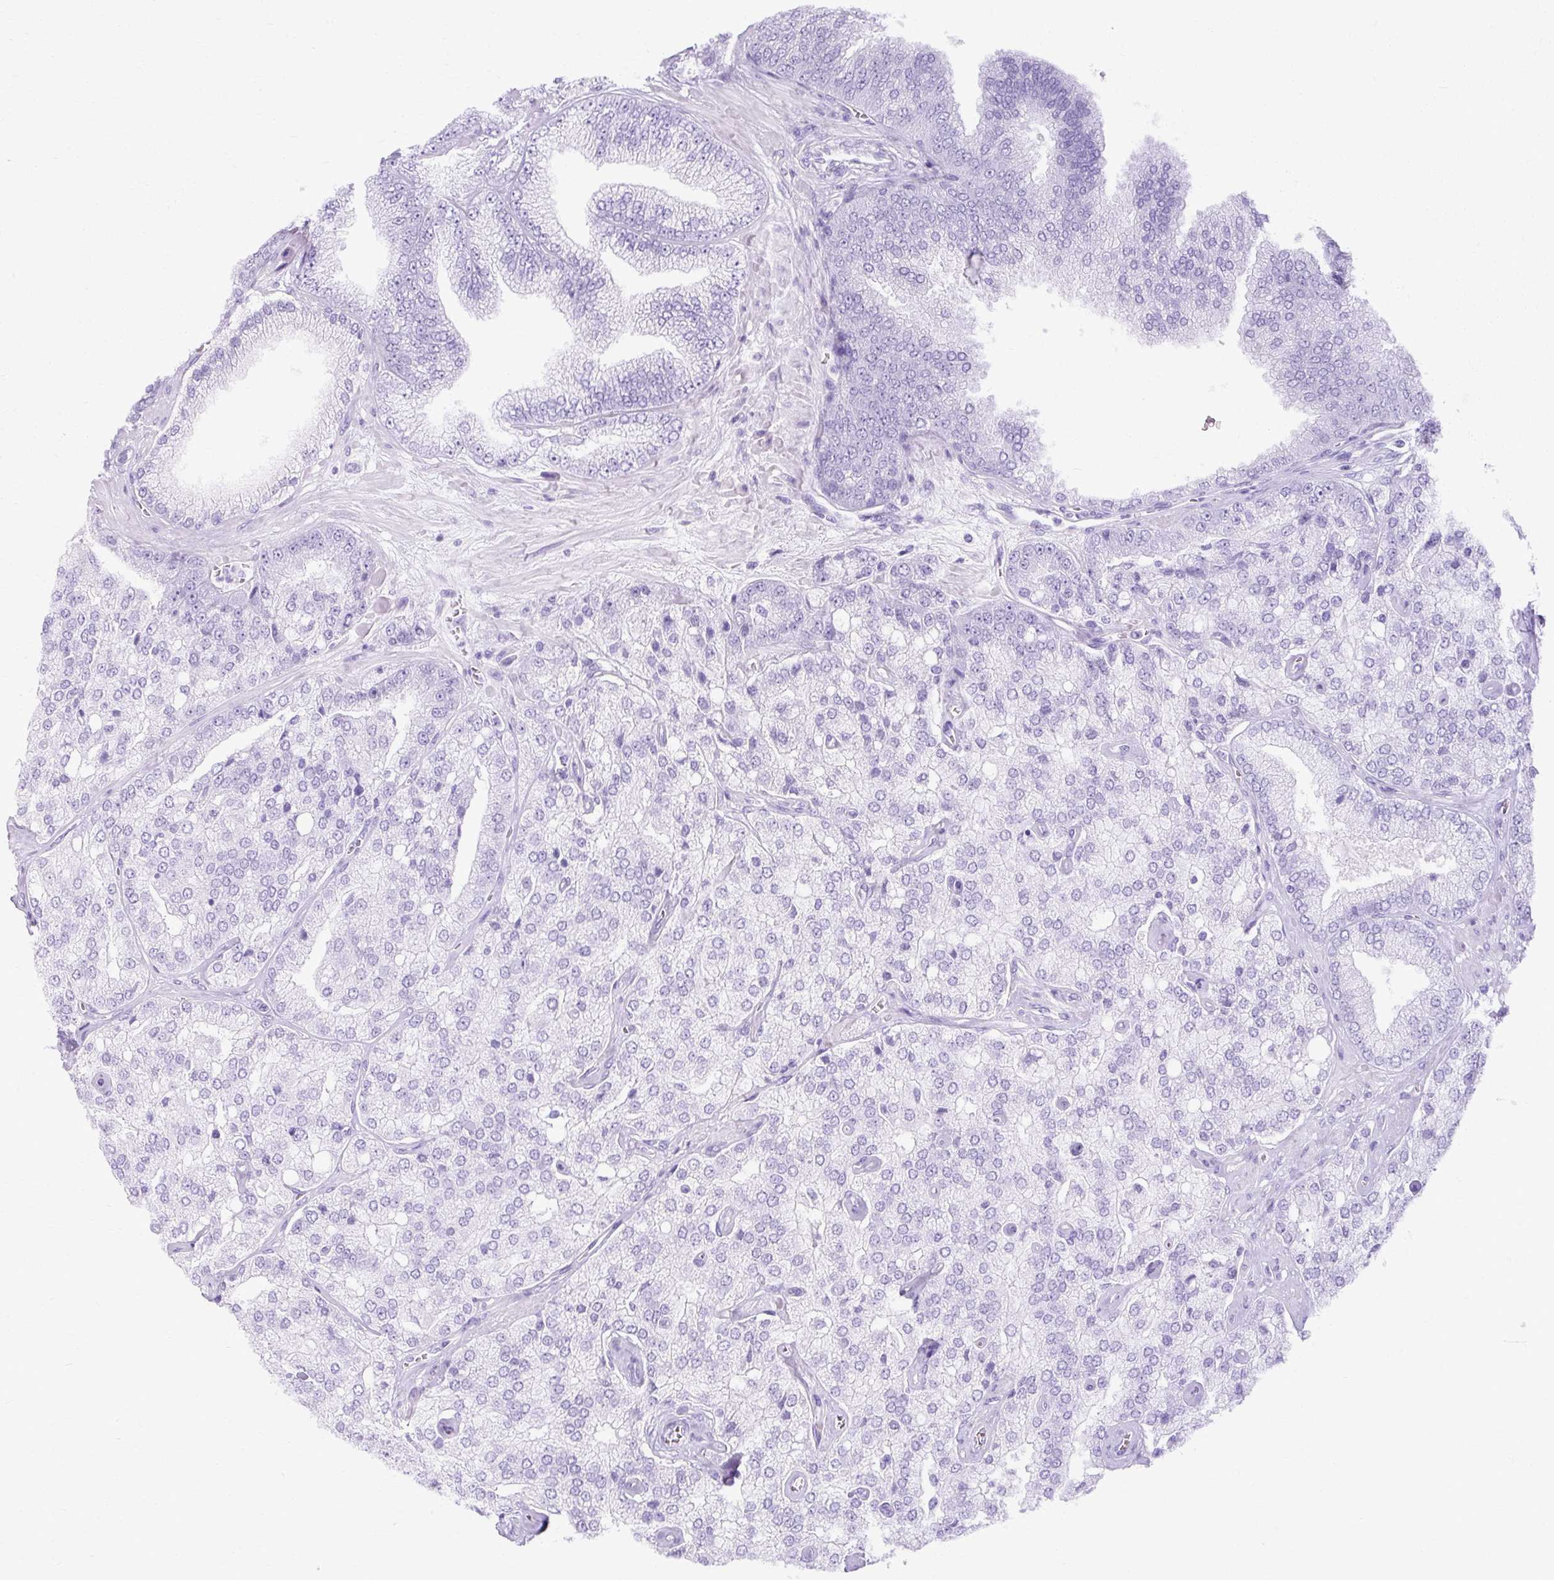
{"staining": {"intensity": "negative", "quantity": "none", "location": "none"}, "tissue": "prostate cancer", "cell_type": "Tumor cells", "image_type": "cancer", "snomed": [{"axis": "morphology", "description": "Adenocarcinoma, High grade"}, {"axis": "topography", "description": "Prostate"}], "caption": "Immunohistochemistry of adenocarcinoma (high-grade) (prostate) displays no expression in tumor cells.", "gene": "HSD11B1", "patient": {"sex": "male", "age": 68}}